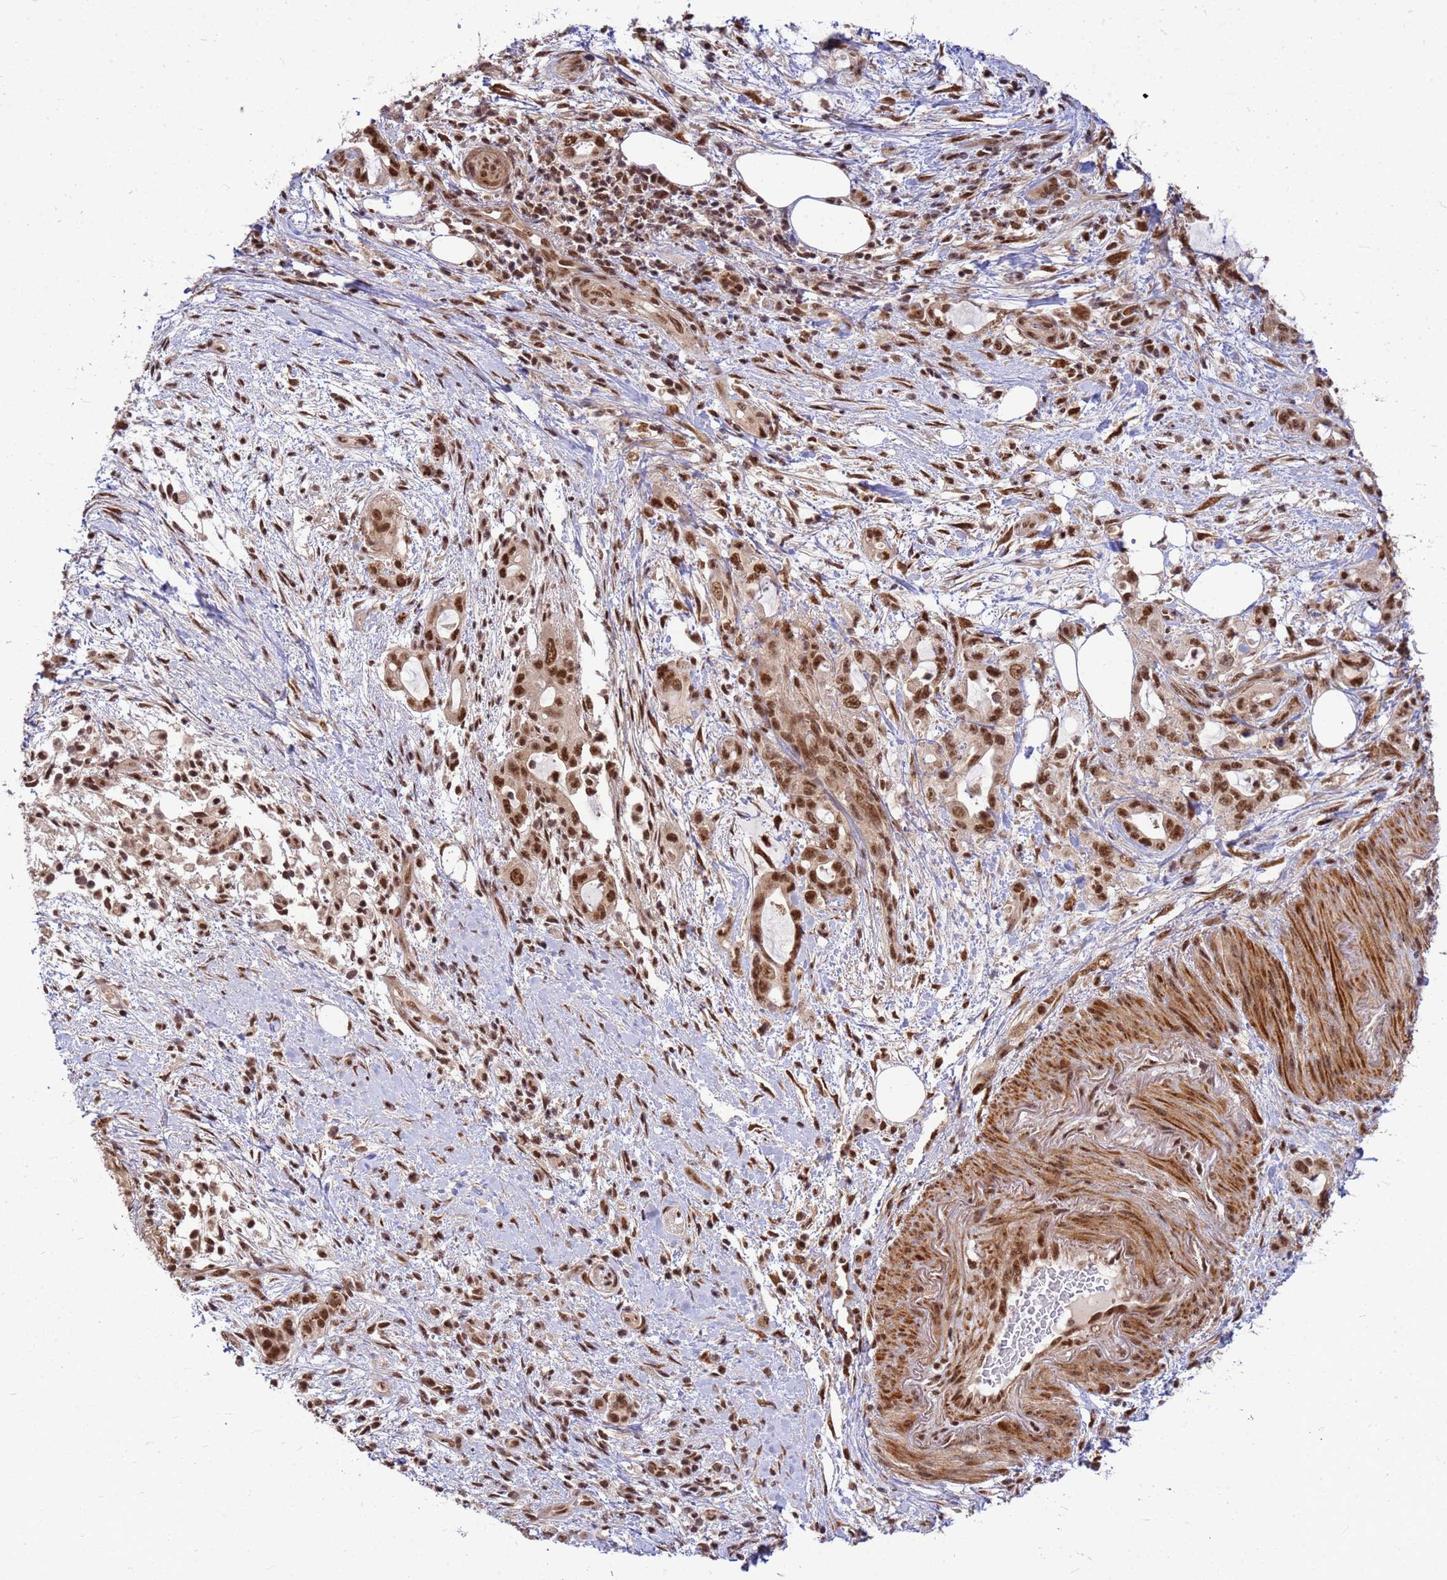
{"staining": {"intensity": "strong", "quantity": ">75%", "location": "cytoplasmic/membranous,nuclear"}, "tissue": "pancreatic cancer", "cell_type": "Tumor cells", "image_type": "cancer", "snomed": [{"axis": "morphology", "description": "Adenocarcinoma, NOS"}, {"axis": "topography", "description": "Pancreas"}], "caption": "Pancreatic cancer (adenocarcinoma) stained for a protein (brown) displays strong cytoplasmic/membranous and nuclear positive positivity in about >75% of tumor cells.", "gene": "NCBP2", "patient": {"sex": "female", "age": 61}}